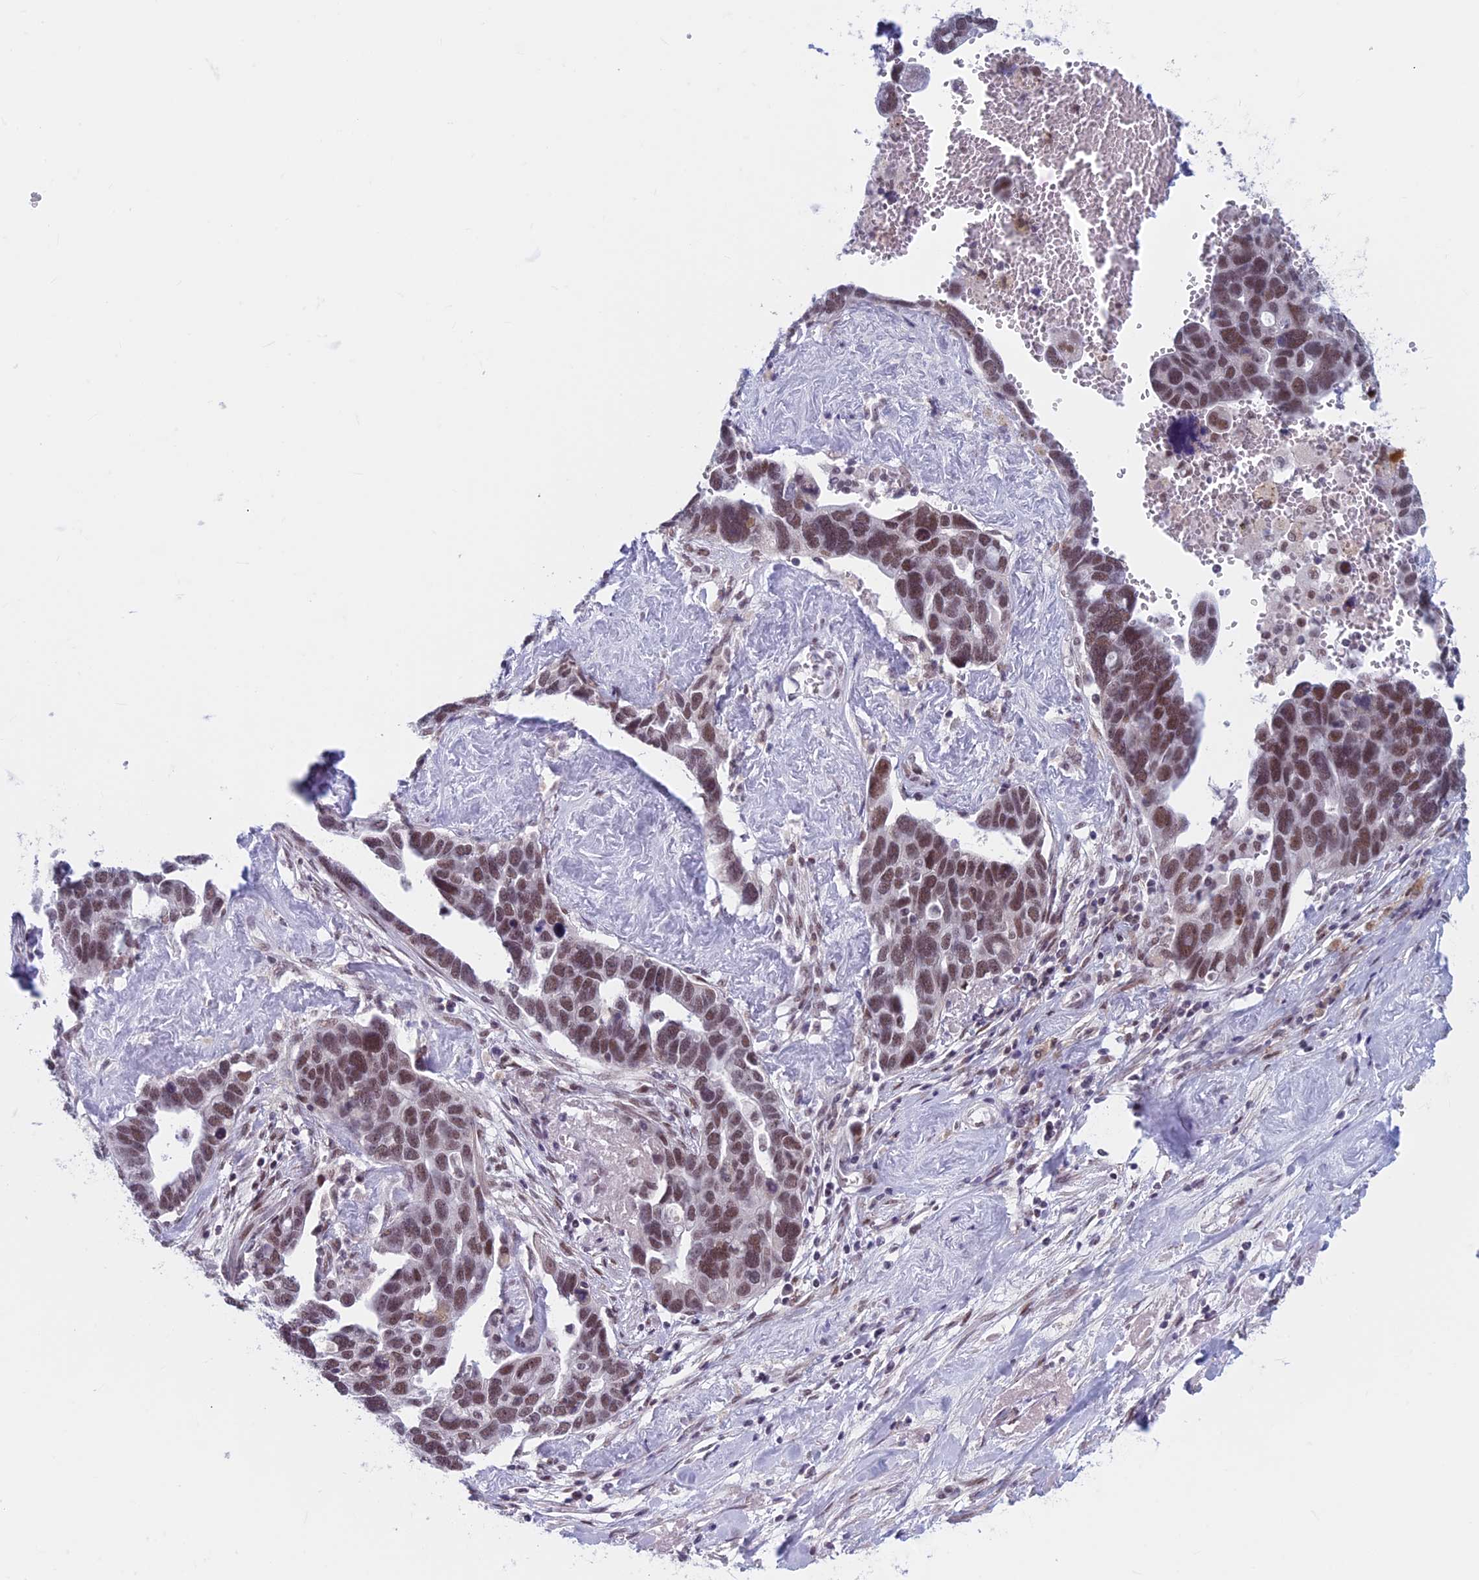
{"staining": {"intensity": "moderate", "quantity": ">75%", "location": "nuclear"}, "tissue": "ovarian cancer", "cell_type": "Tumor cells", "image_type": "cancer", "snomed": [{"axis": "morphology", "description": "Cystadenocarcinoma, serous, NOS"}, {"axis": "topography", "description": "Ovary"}], "caption": "Human ovarian cancer (serous cystadenocarcinoma) stained with a protein marker exhibits moderate staining in tumor cells.", "gene": "ASH2L", "patient": {"sex": "female", "age": 54}}